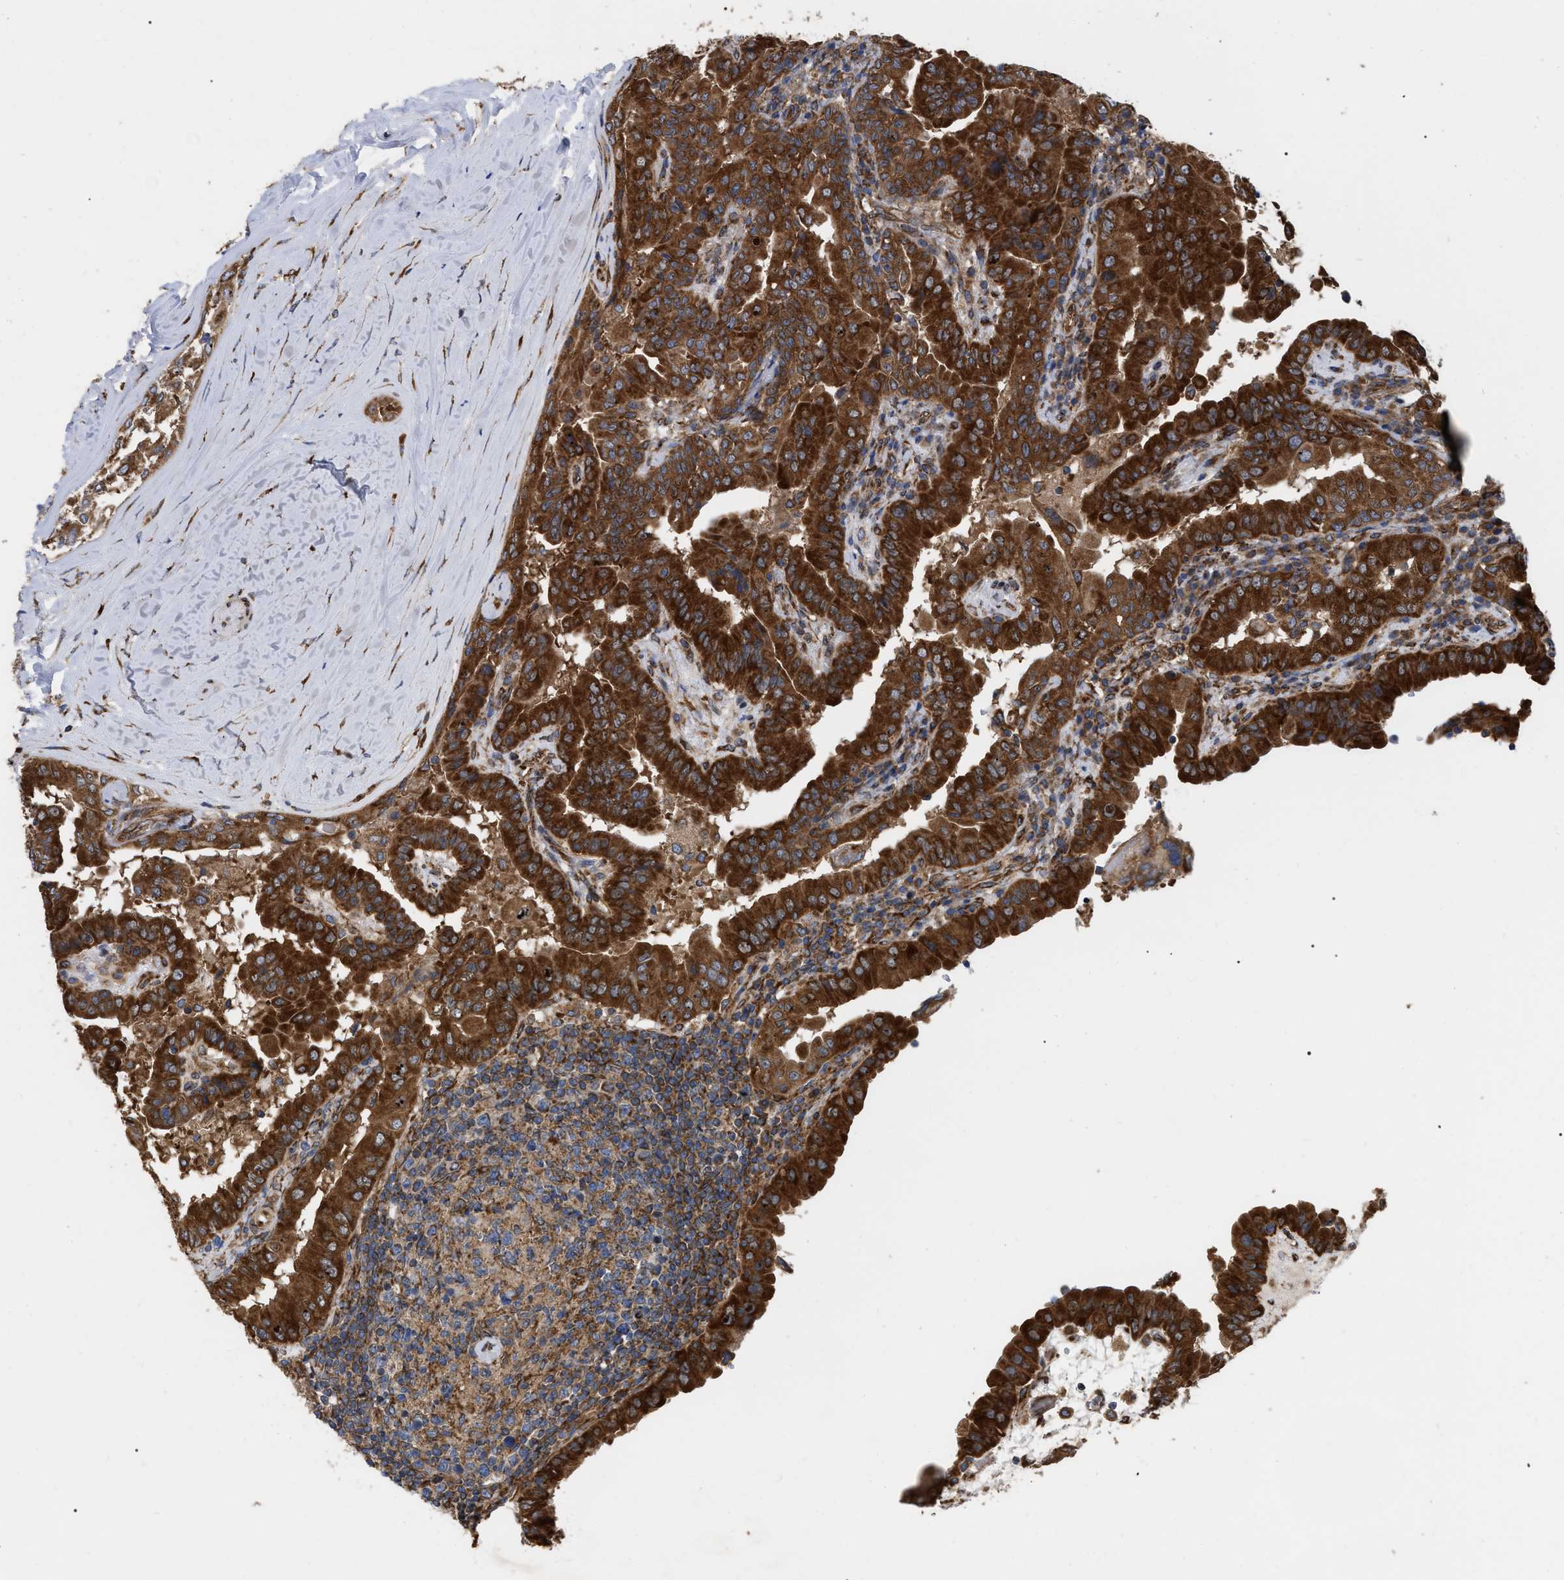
{"staining": {"intensity": "strong", "quantity": ">75%", "location": "cytoplasmic/membranous"}, "tissue": "thyroid cancer", "cell_type": "Tumor cells", "image_type": "cancer", "snomed": [{"axis": "morphology", "description": "Papillary adenocarcinoma, NOS"}, {"axis": "topography", "description": "Thyroid gland"}], "caption": "DAB (3,3'-diaminobenzidine) immunohistochemical staining of human papillary adenocarcinoma (thyroid) exhibits strong cytoplasmic/membranous protein staining in about >75% of tumor cells. (DAB (3,3'-diaminobenzidine) IHC, brown staining for protein, blue staining for nuclei).", "gene": "FAM120A", "patient": {"sex": "male", "age": 33}}